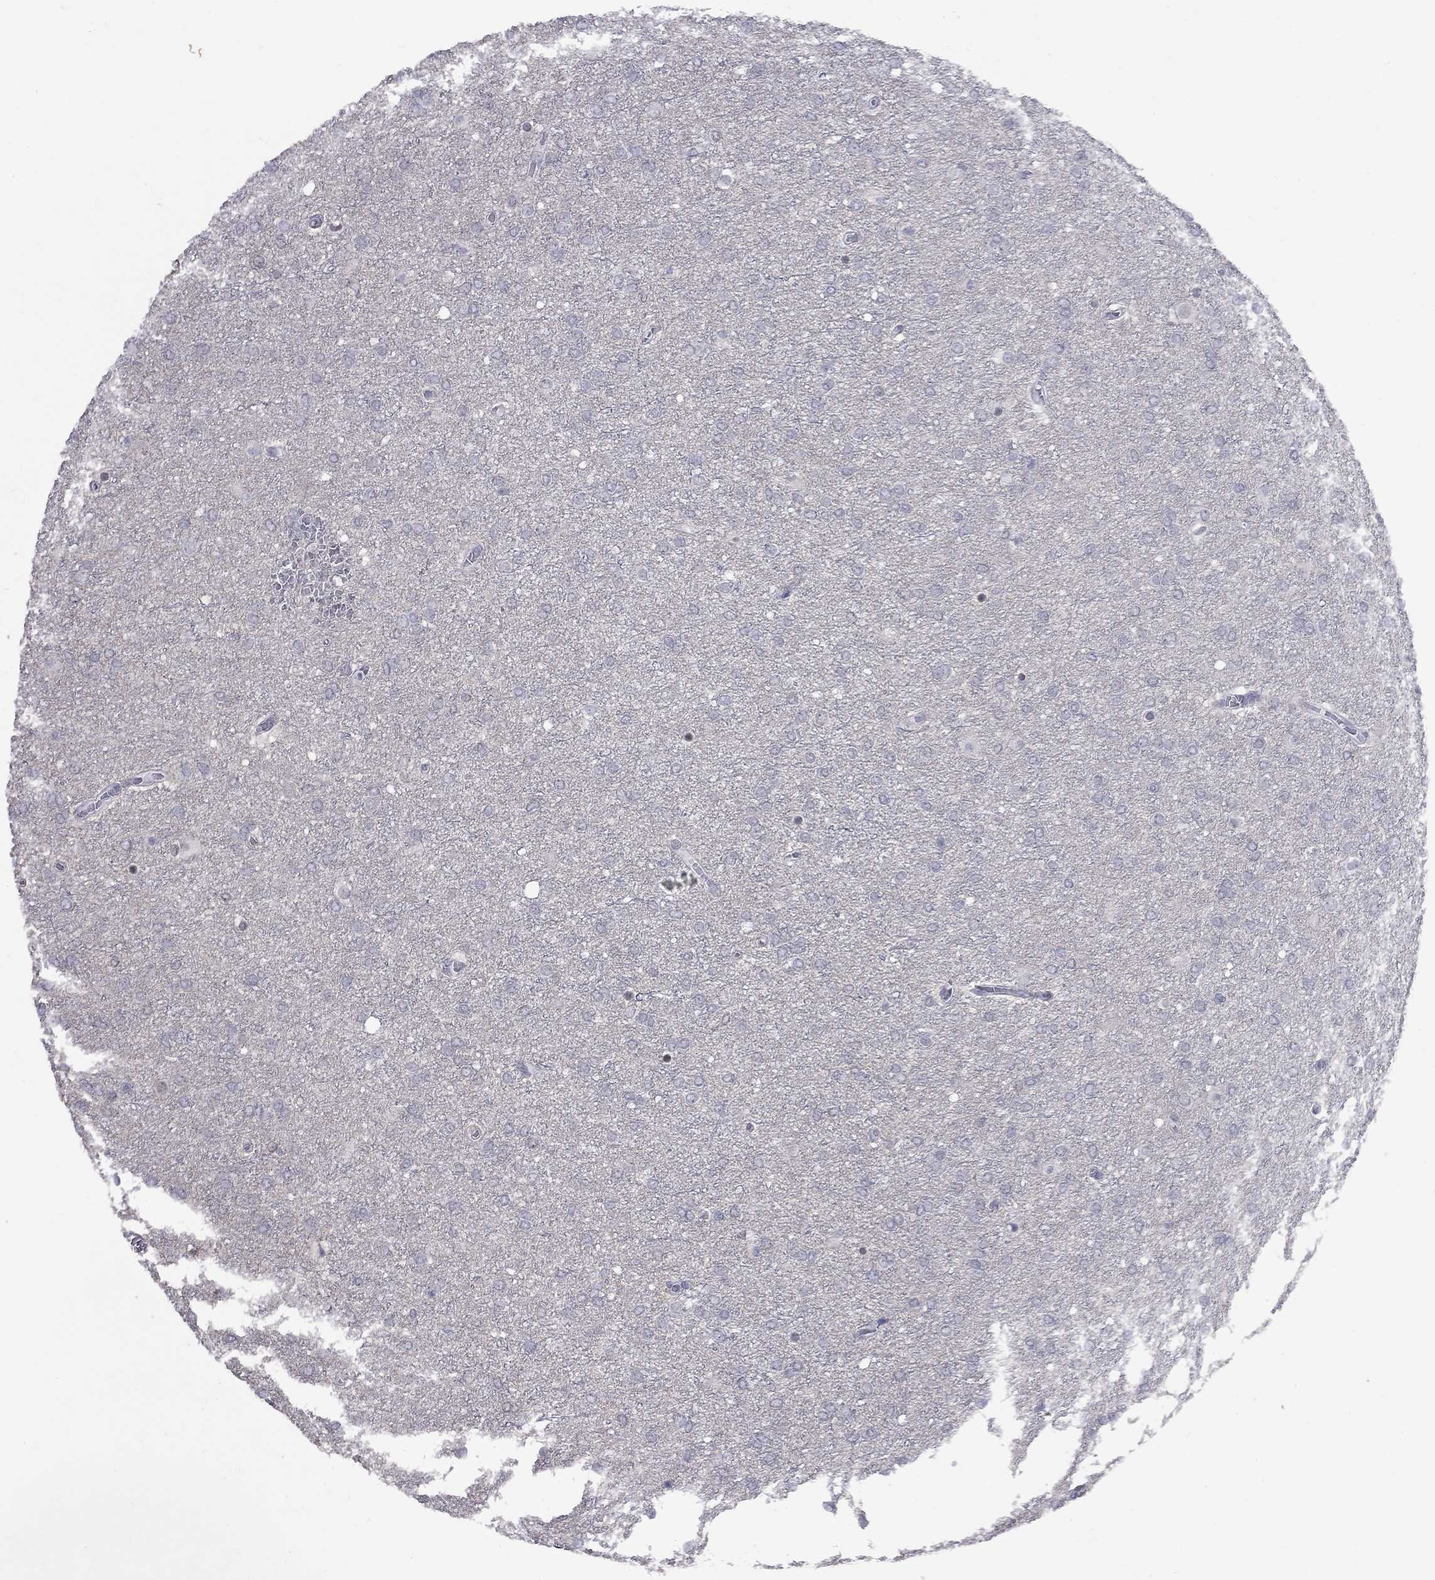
{"staining": {"intensity": "negative", "quantity": "none", "location": "none"}, "tissue": "glioma", "cell_type": "Tumor cells", "image_type": "cancer", "snomed": [{"axis": "morphology", "description": "Glioma, malignant, High grade"}, {"axis": "topography", "description": "Brain"}], "caption": "A micrograph of malignant high-grade glioma stained for a protein shows no brown staining in tumor cells.", "gene": "ZNF154", "patient": {"sex": "female", "age": 61}}